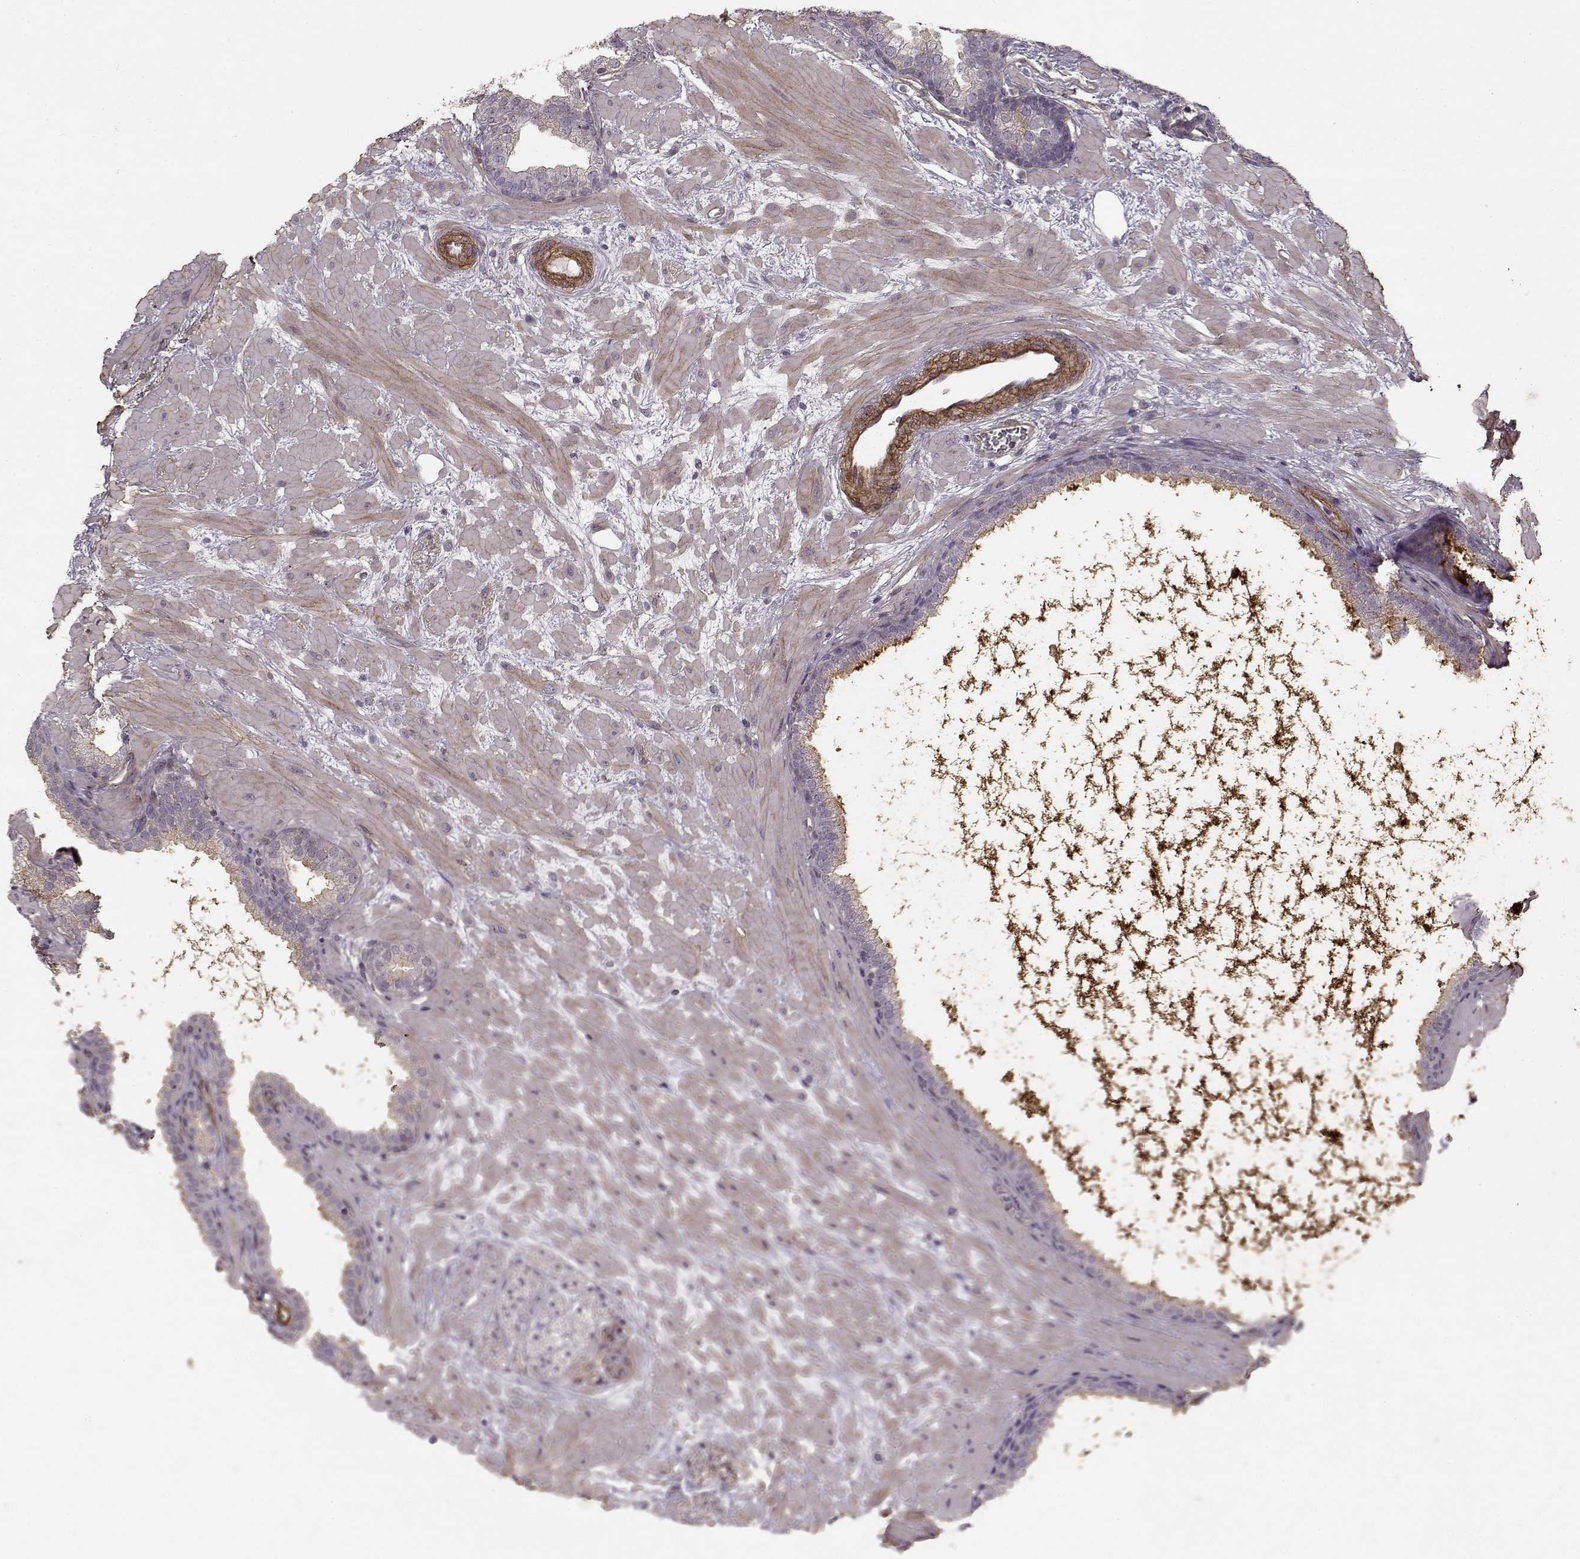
{"staining": {"intensity": "negative", "quantity": "none", "location": "none"}, "tissue": "prostate cancer", "cell_type": "Tumor cells", "image_type": "cancer", "snomed": [{"axis": "morphology", "description": "Adenocarcinoma, Low grade"}, {"axis": "topography", "description": "Prostate"}], "caption": "This is an IHC image of prostate cancer (low-grade adenocarcinoma). There is no staining in tumor cells.", "gene": "LAMB2", "patient": {"sex": "male", "age": 68}}